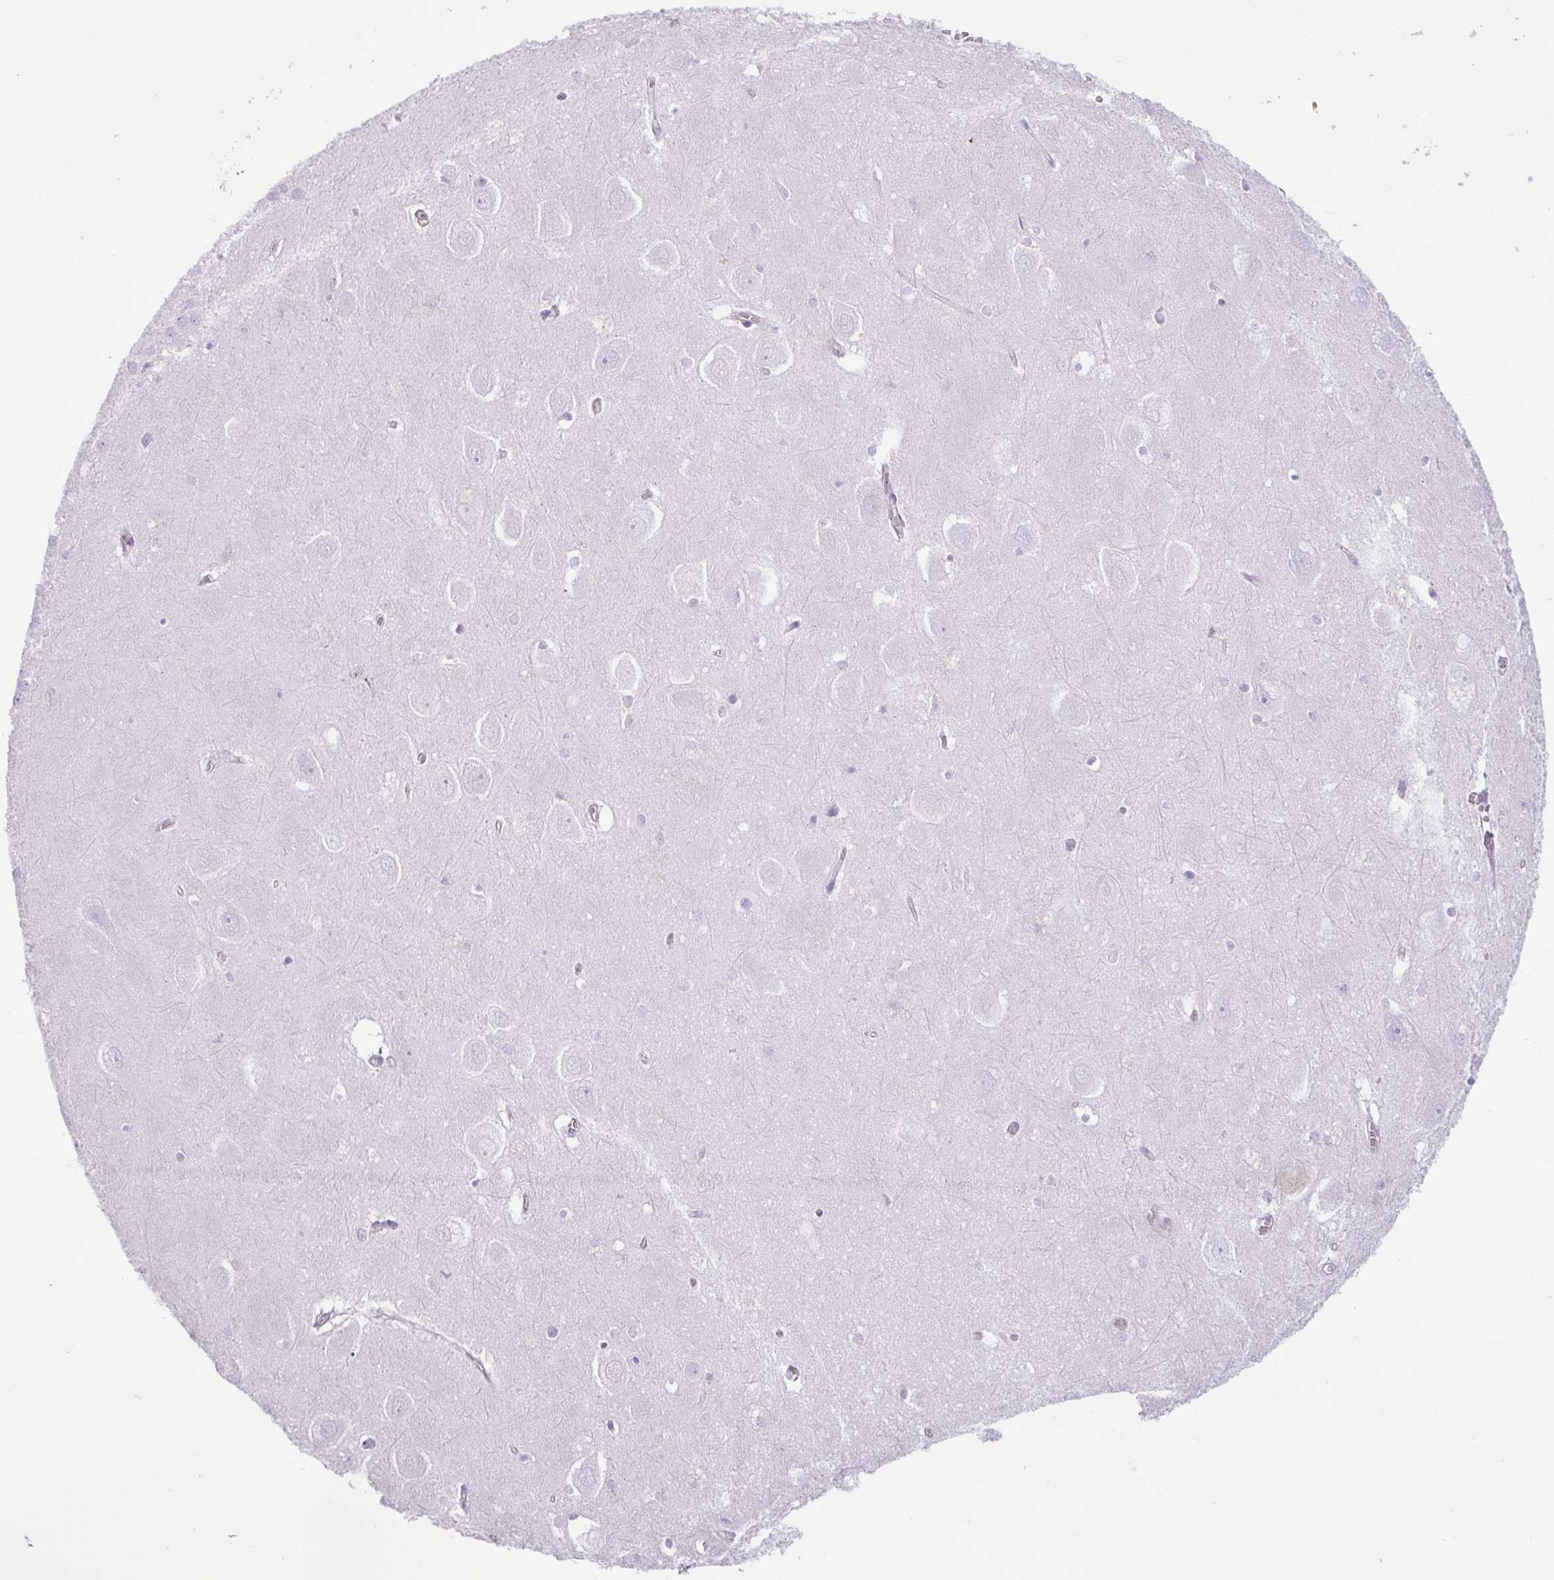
{"staining": {"intensity": "moderate", "quantity": "<25%", "location": "cytoplasmic/membranous"}, "tissue": "hippocampus", "cell_type": "Glial cells", "image_type": "normal", "snomed": [{"axis": "morphology", "description": "Normal tissue, NOS"}, {"axis": "topography", "description": "Hippocampus"}], "caption": "Unremarkable hippocampus was stained to show a protein in brown. There is low levels of moderate cytoplasmic/membranous staining in about <25% of glial cells. The staining was performed using DAB (3,3'-diaminobenzidine), with brown indicating positive protein expression. Nuclei are stained blue with hematoxylin.", "gene": "PPP1R18", "patient": {"sex": "female", "age": 64}}